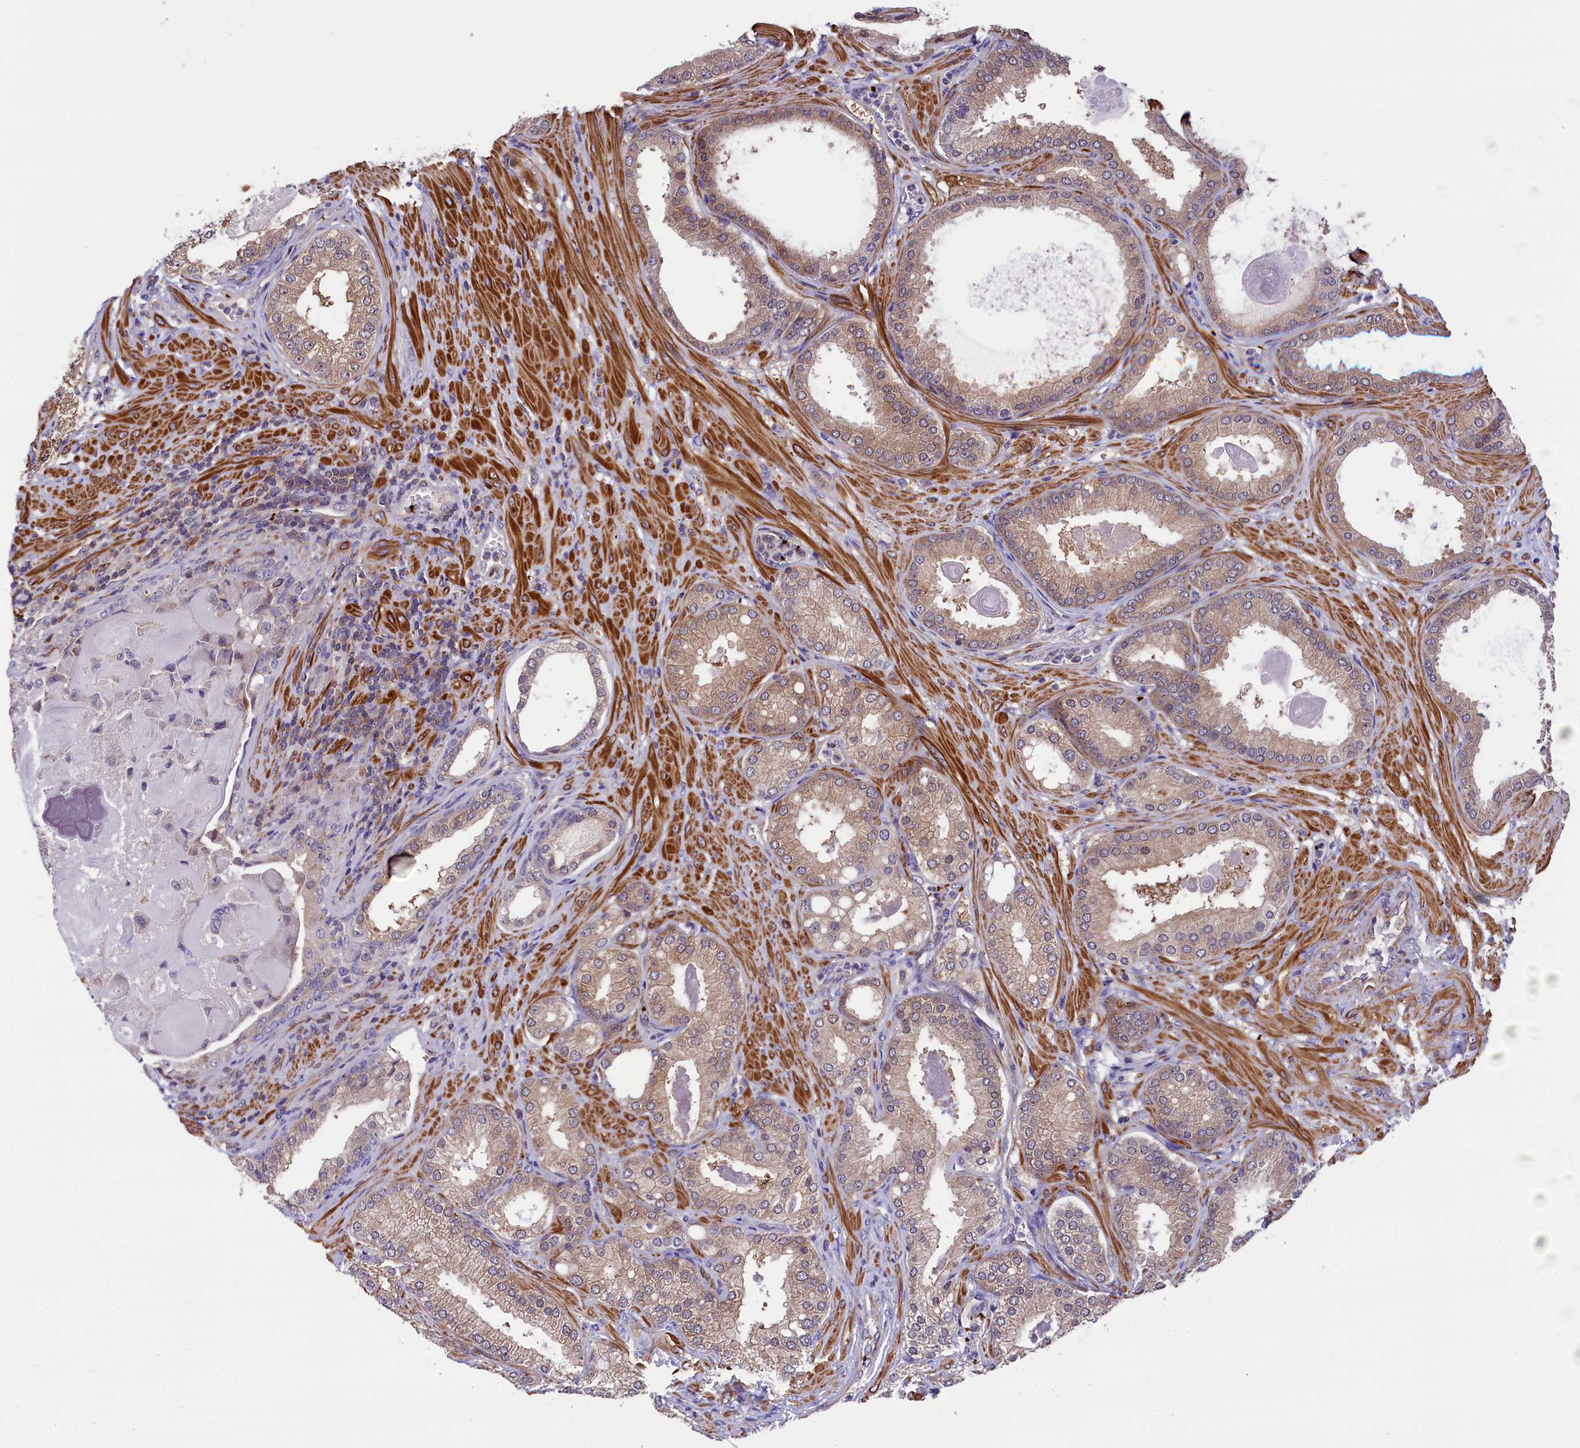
{"staining": {"intensity": "weak", "quantity": "25%-75%", "location": "cytoplasmic/membranous"}, "tissue": "prostate cancer", "cell_type": "Tumor cells", "image_type": "cancer", "snomed": [{"axis": "morphology", "description": "Adenocarcinoma, Low grade"}, {"axis": "topography", "description": "Prostate"}], "caption": "Immunohistochemical staining of human adenocarcinoma (low-grade) (prostate) exhibits low levels of weak cytoplasmic/membranous expression in approximately 25%-75% of tumor cells.", "gene": "HEATR3", "patient": {"sex": "male", "age": 59}}